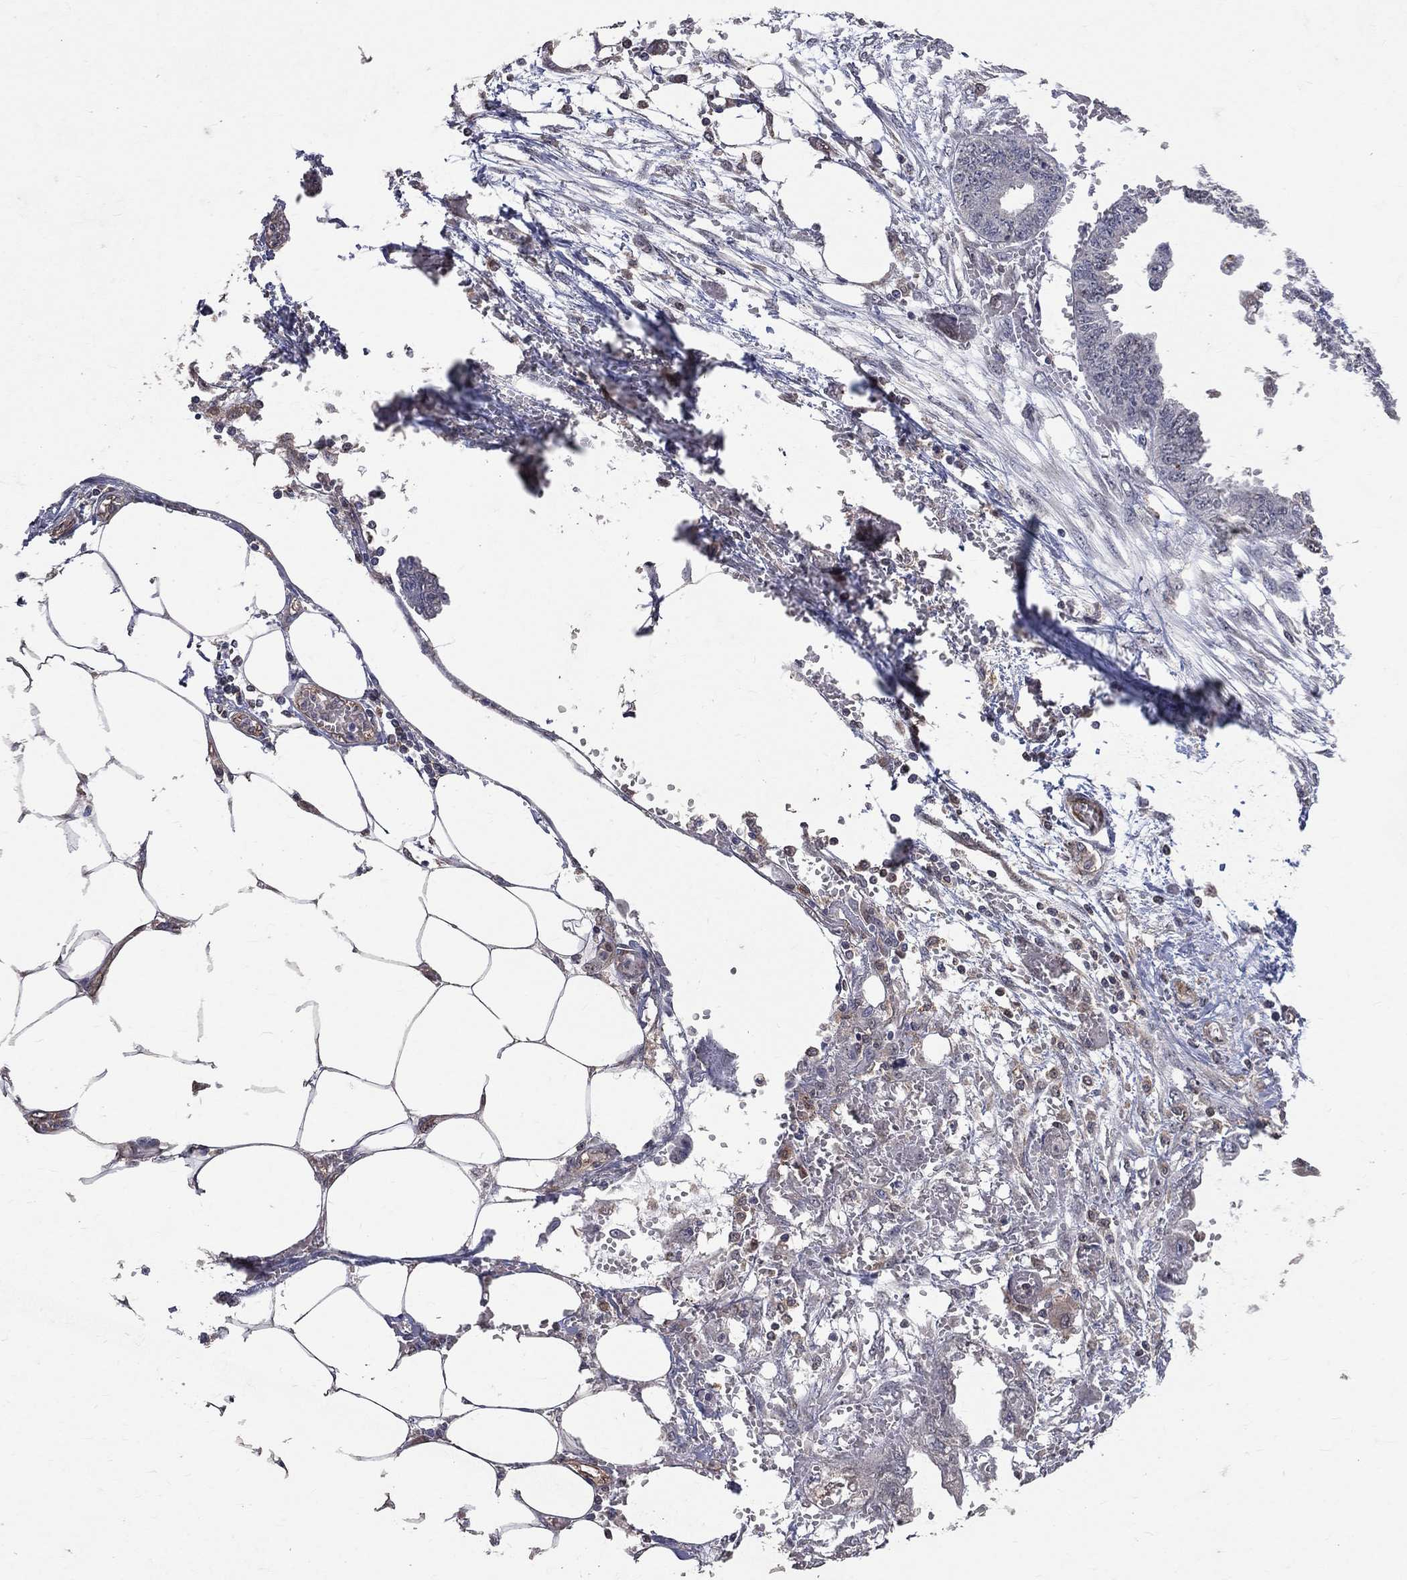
{"staining": {"intensity": "negative", "quantity": "none", "location": "none"}, "tissue": "endometrial cancer", "cell_type": "Tumor cells", "image_type": "cancer", "snomed": [{"axis": "morphology", "description": "Adenocarcinoma, NOS"}, {"axis": "morphology", "description": "Adenocarcinoma, metastatic, NOS"}, {"axis": "topography", "description": "Adipose tissue"}, {"axis": "topography", "description": "Endometrium"}], "caption": "Image shows no protein staining in tumor cells of endometrial cancer tissue. Brightfield microscopy of immunohistochemistry stained with DAB (brown) and hematoxylin (blue), captured at high magnification.", "gene": "GMPR2", "patient": {"sex": "female", "age": 67}}